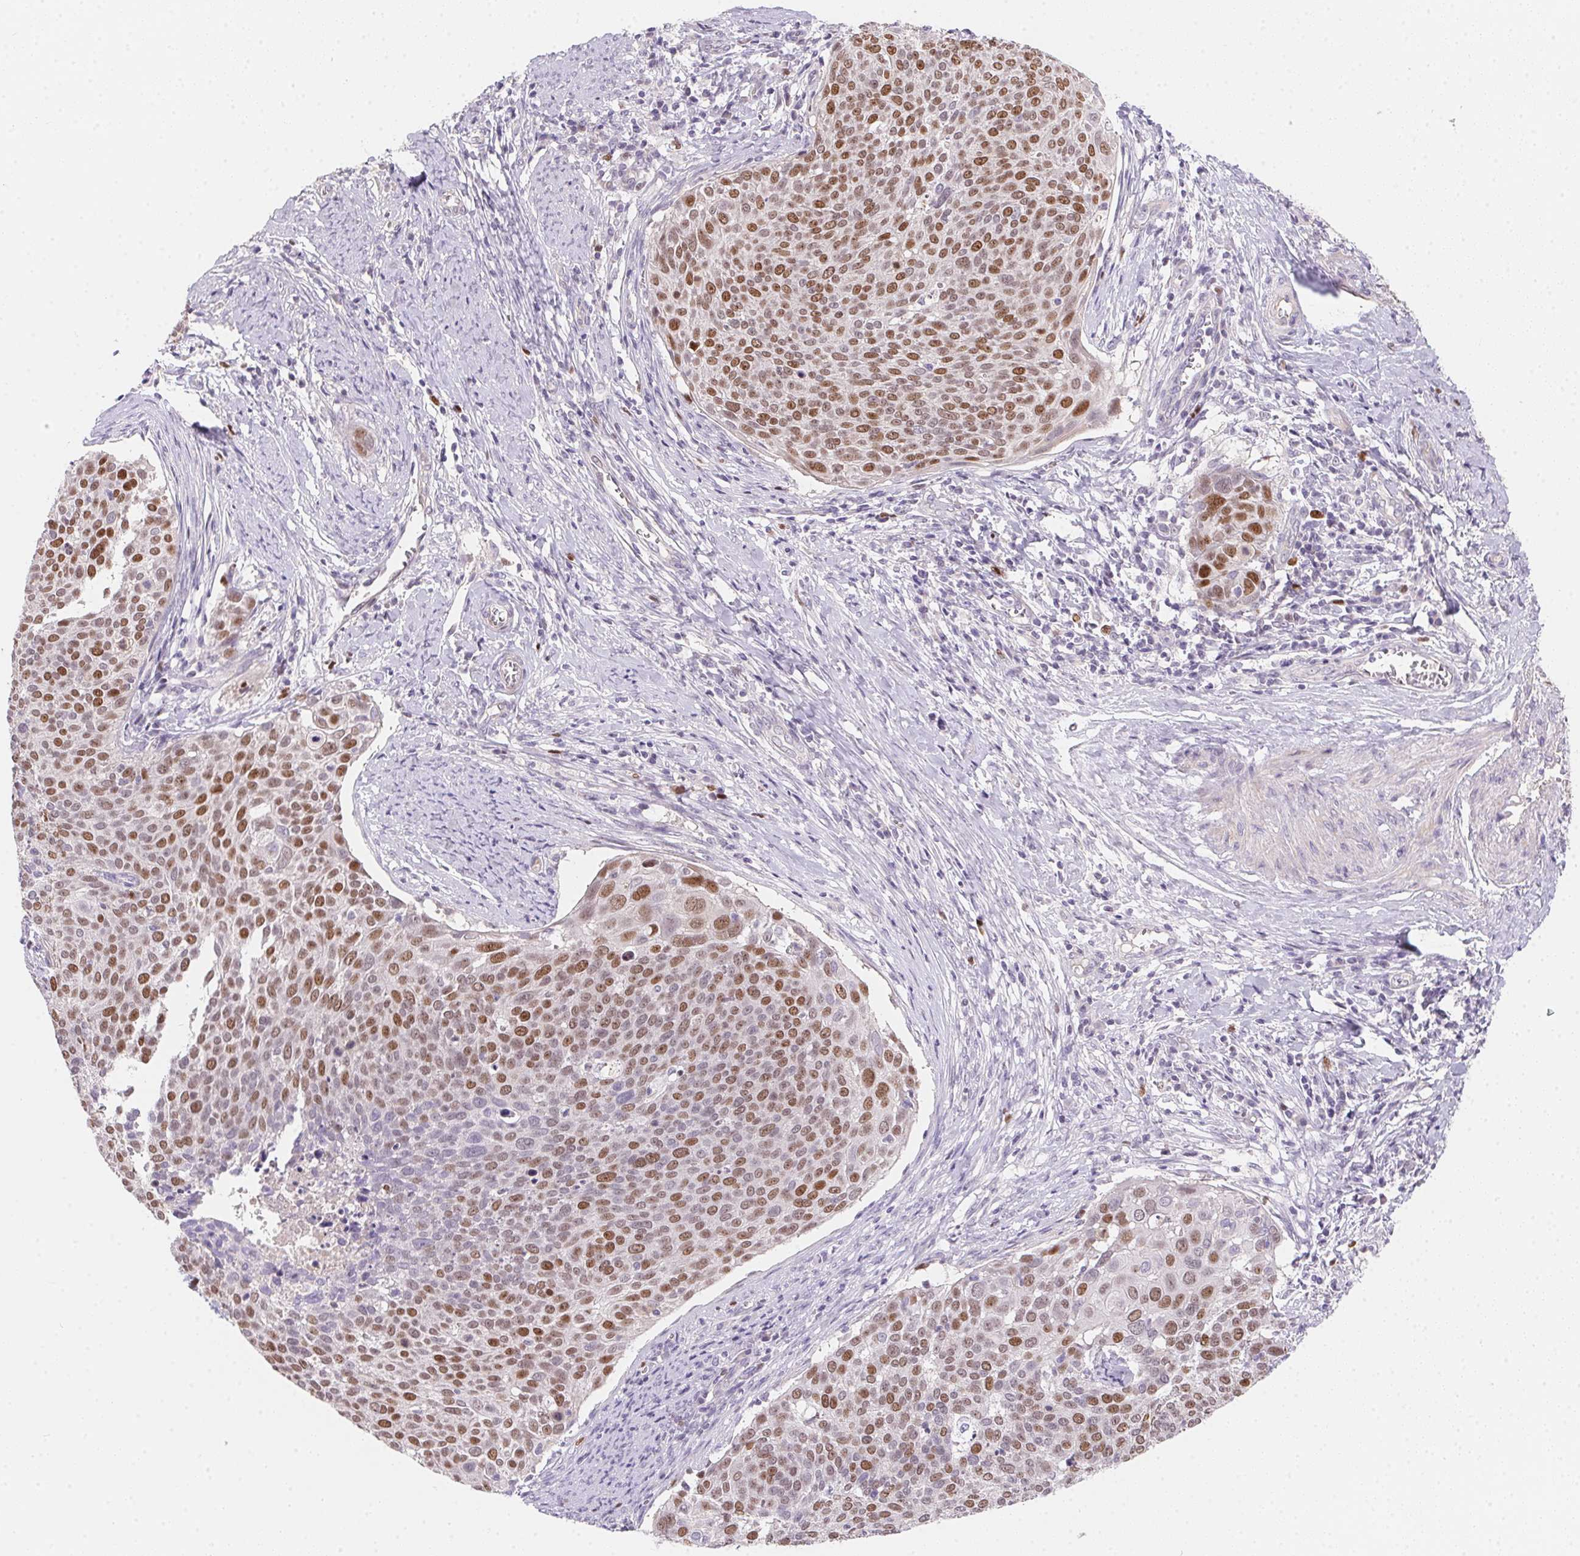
{"staining": {"intensity": "moderate", "quantity": ">75%", "location": "nuclear"}, "tissue": "cervical cancer", "cell_type": "Tumor cells", "image_type": "cancer", "snomed": [{"axis": "morphology", "description": "Squamous cell carcinoma, NOS"}, {"axis": "topography", "description": "Cervix"}], "caption": "Immunohistochemistry image of human cervical squamous cell carcinoma stained for a protein (brown), which shows medium levels of moderate nuclear expression in approximately >75% of tumor cells.", "gene": "HELLS", "patient": {"sex": "female", "age": 39}}